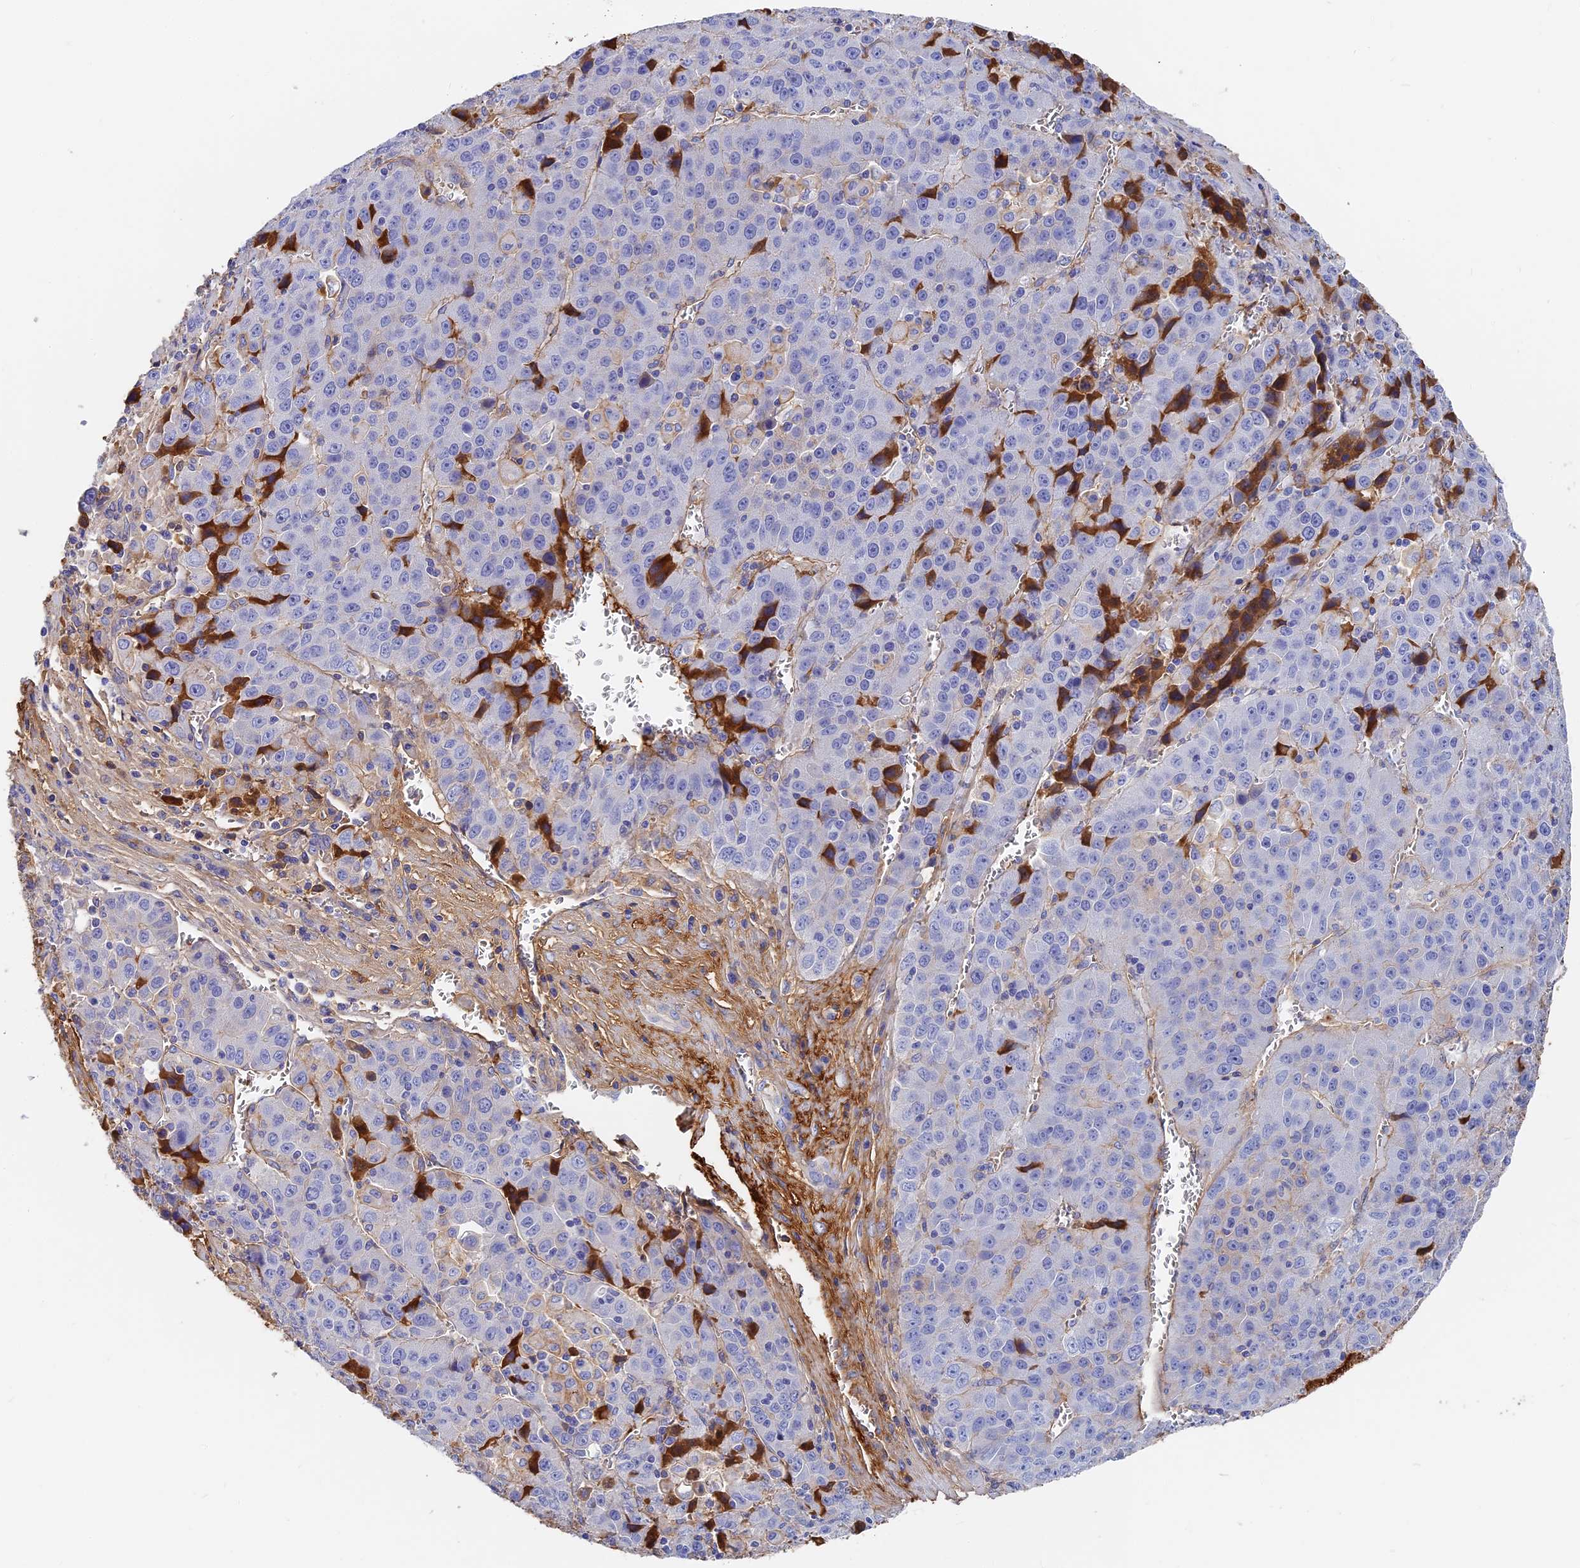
{"staining": {"intensity": "moderate", "quantity": "<25%", "location": "cytoplasmic/membranous"}, "tissue": "liver cancer", "cell_type": "Tumor cells", "image_type": "cancer", "snomed": [{"axis": "morphology", "description": "Carcinoma, Hepatocellular, NOS"}, {"axis": "topography", "description": "Liver"}], "caption": "Human hepatocellular carcinoma (liver) stained with a protein marker shows moderate staining in tumor cells.", "gene": "ITIH1", "patient": {"sex": "female", "age": 53}}